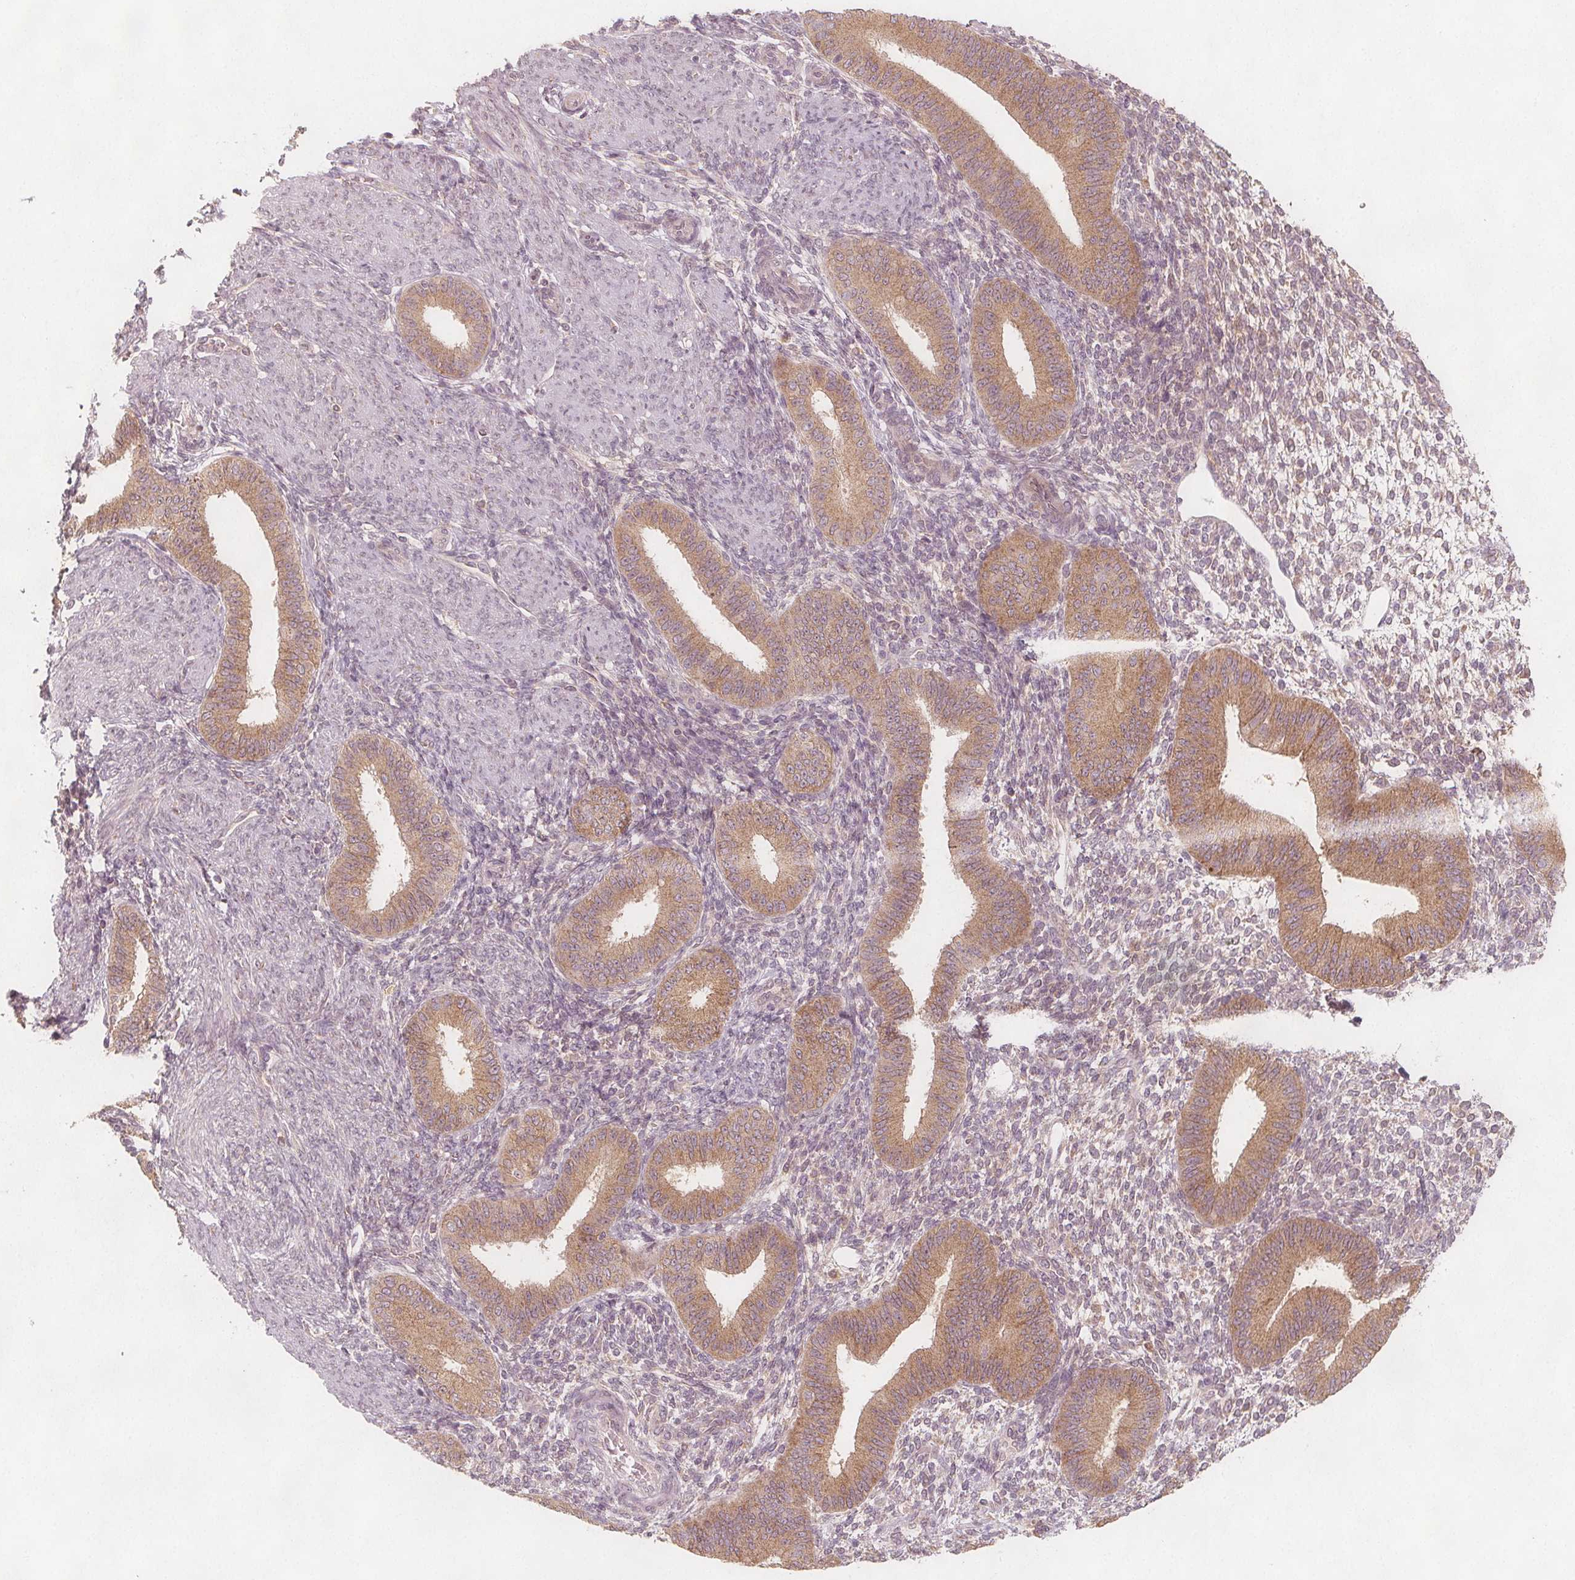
{"staining": {"intensity": "negative", "quantity": "none", "location": "none"}, "tissue": "endometrium", "cell_type": "Cells in endometrial stroma", "image_type": "normal", "snomed": [{"axis": "morphology", "description": "Normal tissue, NOS"}, {"axis": "topography", "description": "Endometrium"}], "caption": "High magnification brightfield microscopy of benign endometrium stained with DAB (brown) and counterstained with hematoxylin (blue): cells in endometrial stroma show no significant staining.", "gene": "NCSTN", "patient": {"sex": "female", "age": 39}}